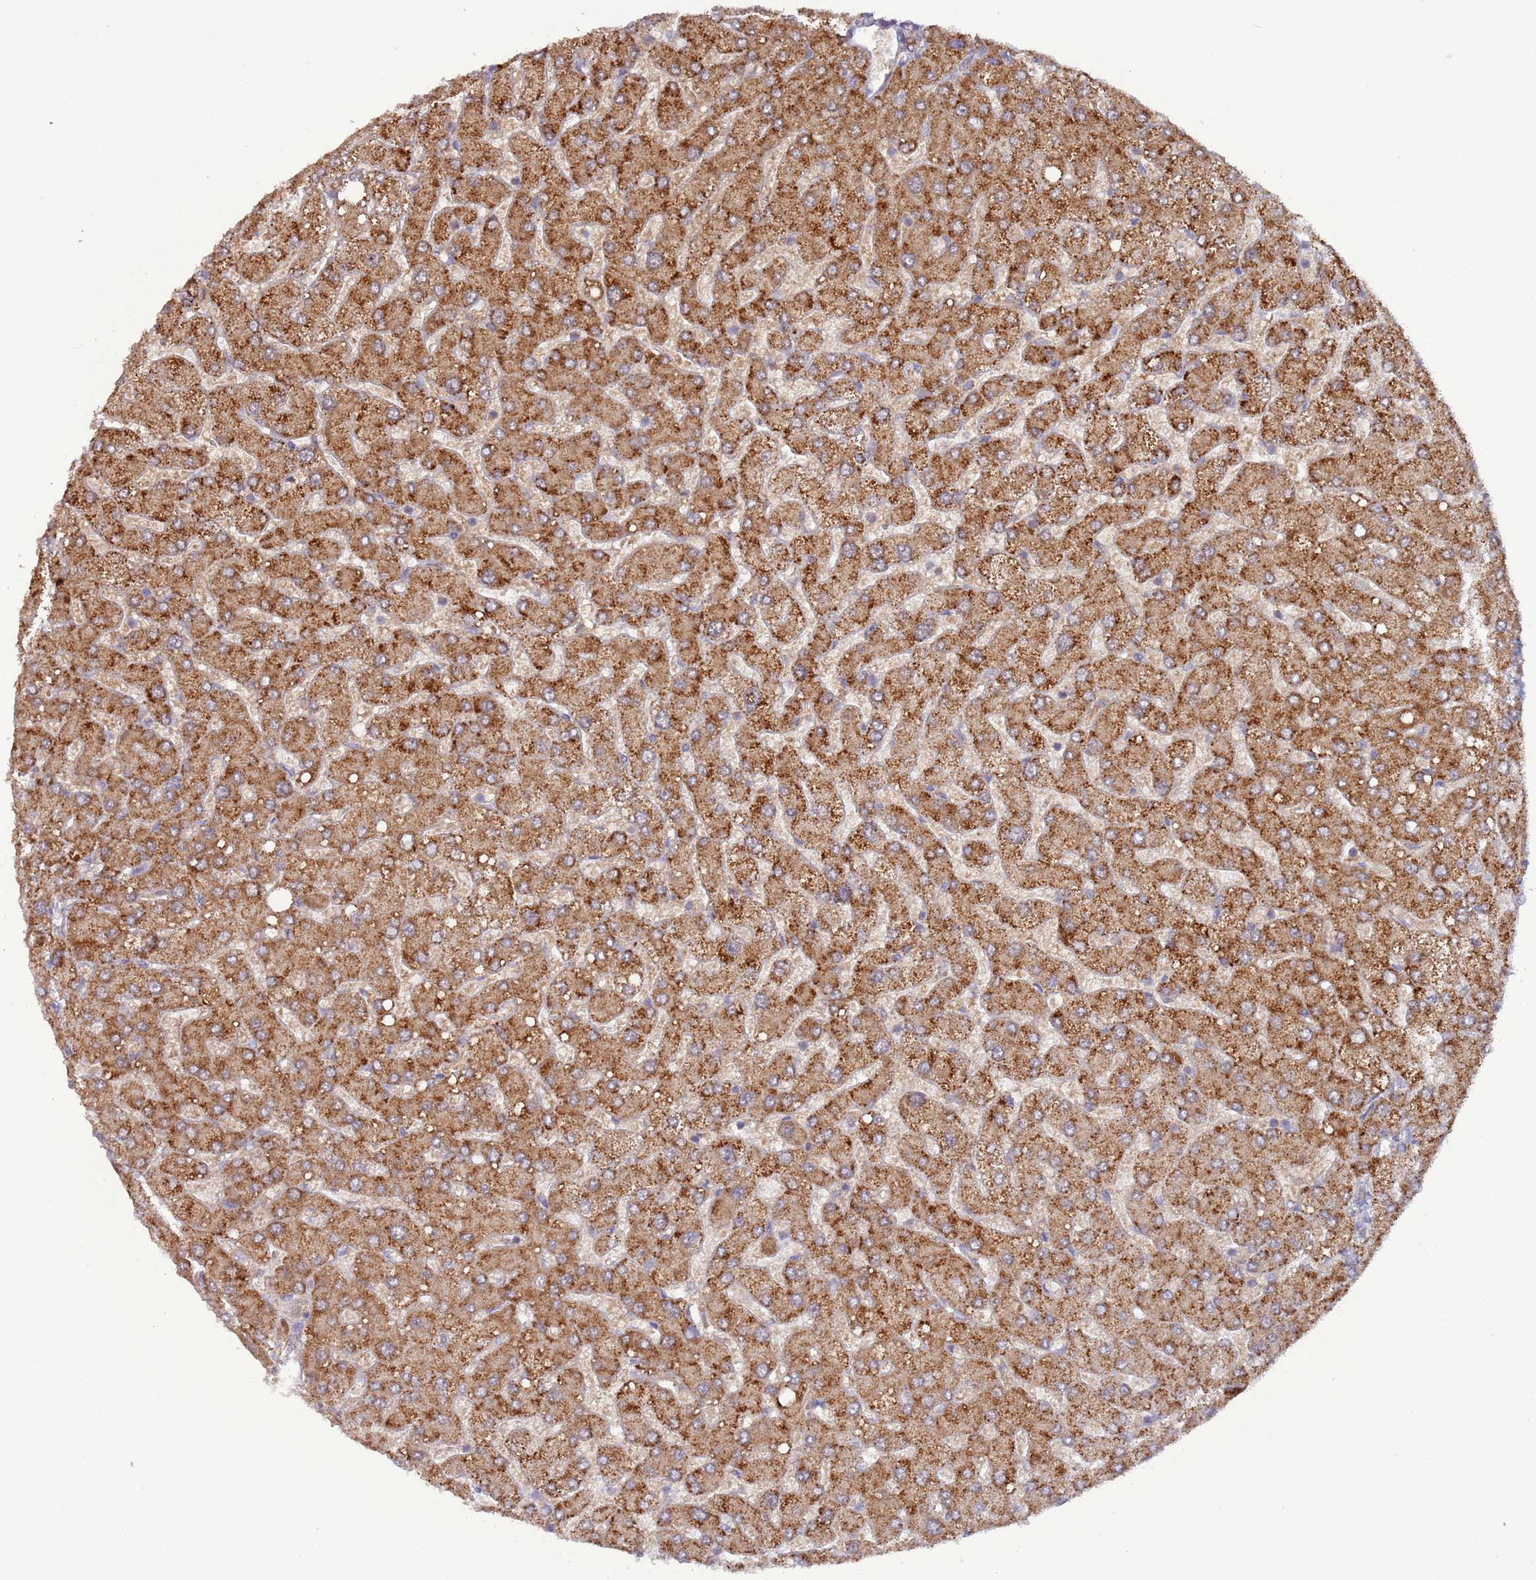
{"staining": {"intensity": "strong", "quantity": ">75%", "location": "cytoplasmic/membranous"}, "tissue": "liver", "cell_type": "Hepatocytes", "image_type": "normal", "snomed": [{"axis": "morphology", "description": "Normal tissue, NOS"}, {"axis": "topography", "description": "Liver"}], "caption": "Approximately >75% of hepatocytes in benign human liver exhibit strong cytoplasmic/membranous protein staining as visualized by brown immunohistochemical staining.", "gene": "UQCRQ", "patient": {"sex": "male", "age": 55}}